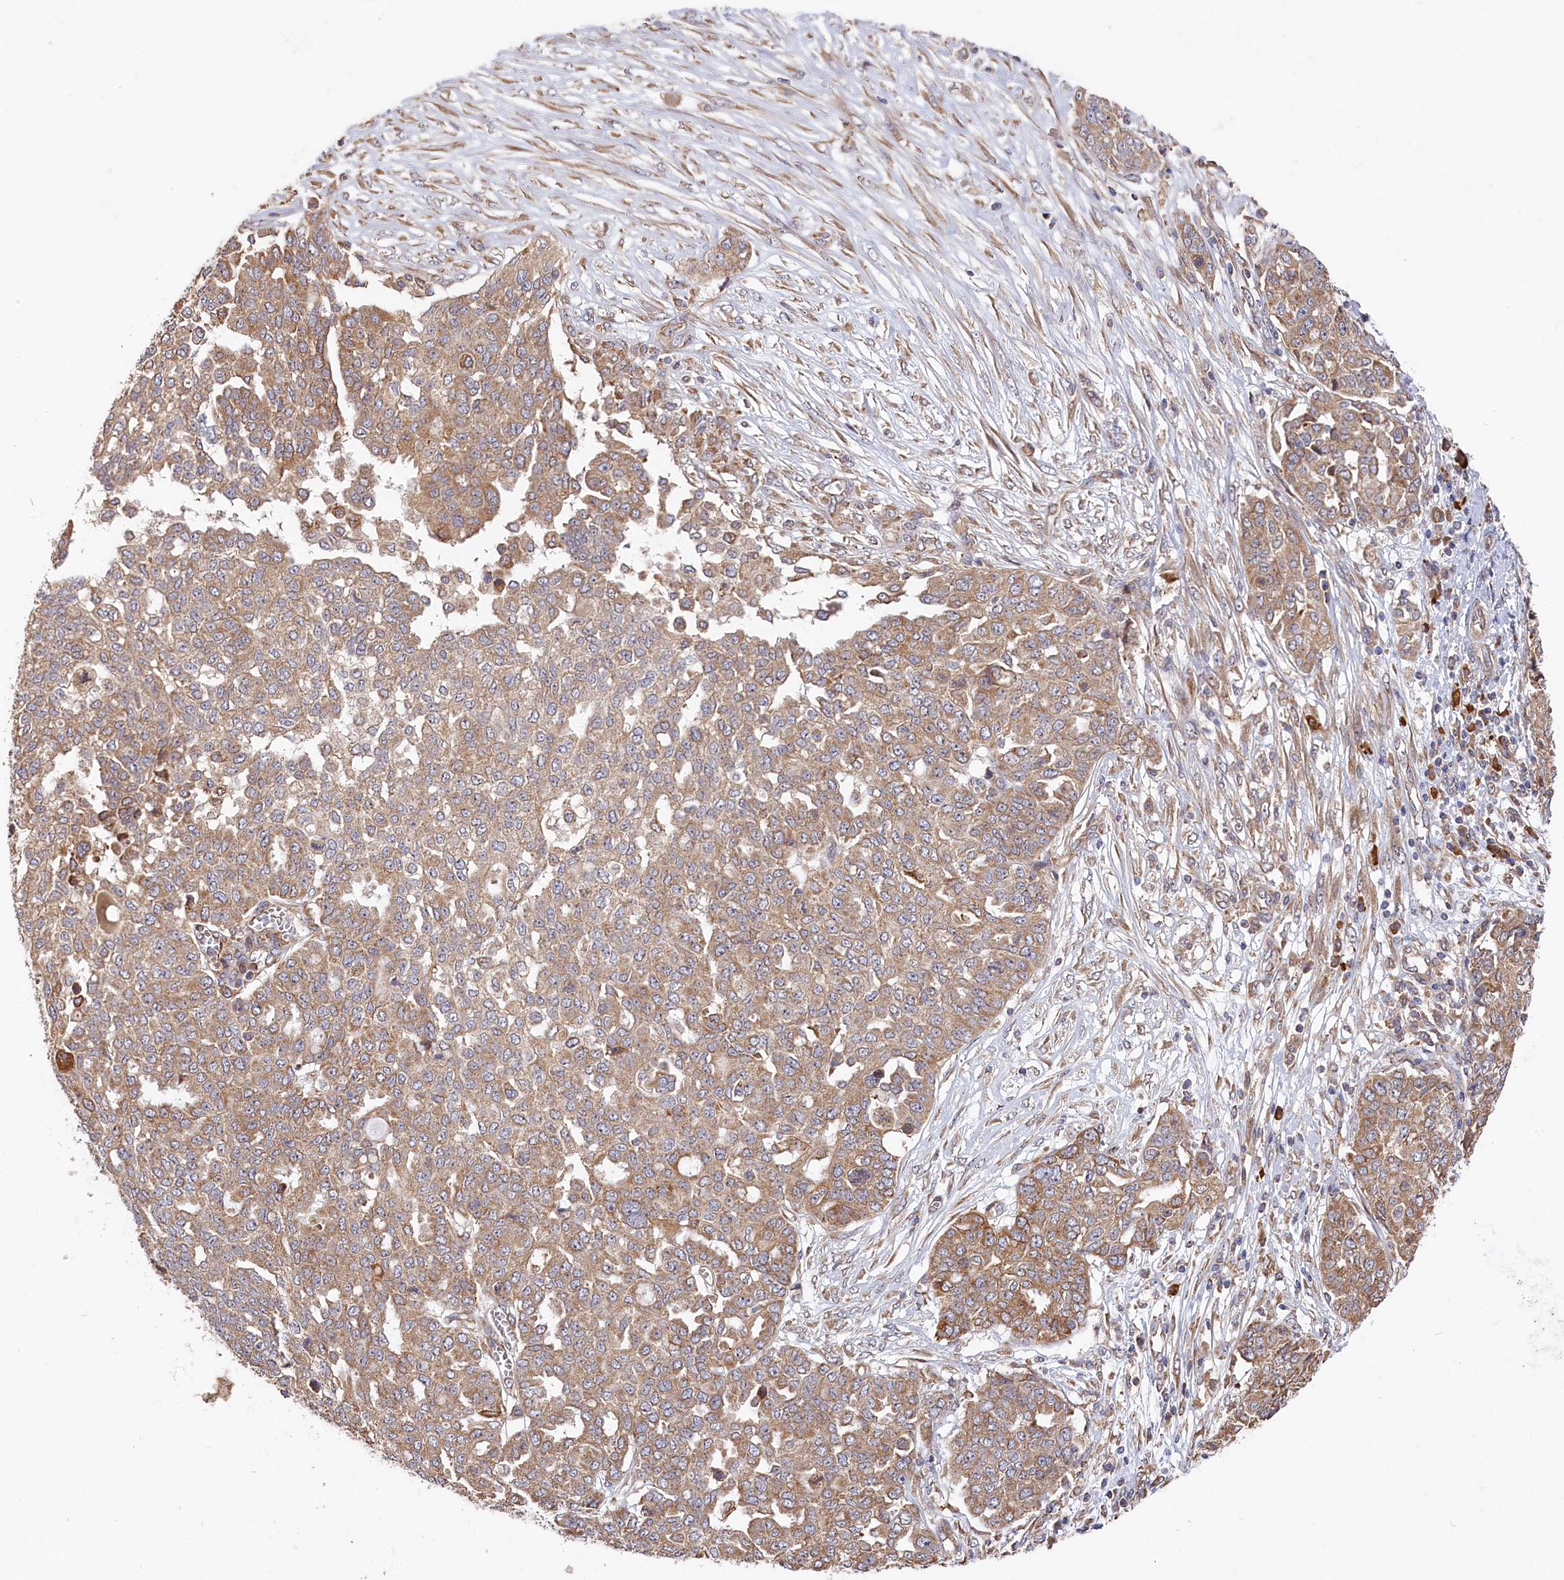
{"staining": {"intensity": "moderate", "quantity": ">75%", "location": "cytoplasmic/membranous"}, "tissue": "ovarian cancer", "cell_type": "Tumor cells", "image_type": "cancer", "snomed": [{"axis": "morphology", "description": "Cystadenocarcinoma, serous, NOS"}, {"axis": "topography", "description": "Soft tissue"}, {"axis": "topography", "description": "Ovary"}], "caption": "Immunohistochemistry (IHC) image of neoplastic tissue: serous cystadenocarcinoma (ovarian) stained using immunohistochemistry reveals medium levels of moderate protein expression localized specifically in the cytoplasmic/membranous of tumor cells, appearing as a cytoplasmic/membranous brown color.", "gene": "CEP44", "patient": {"sex": "female", "age": 57}}